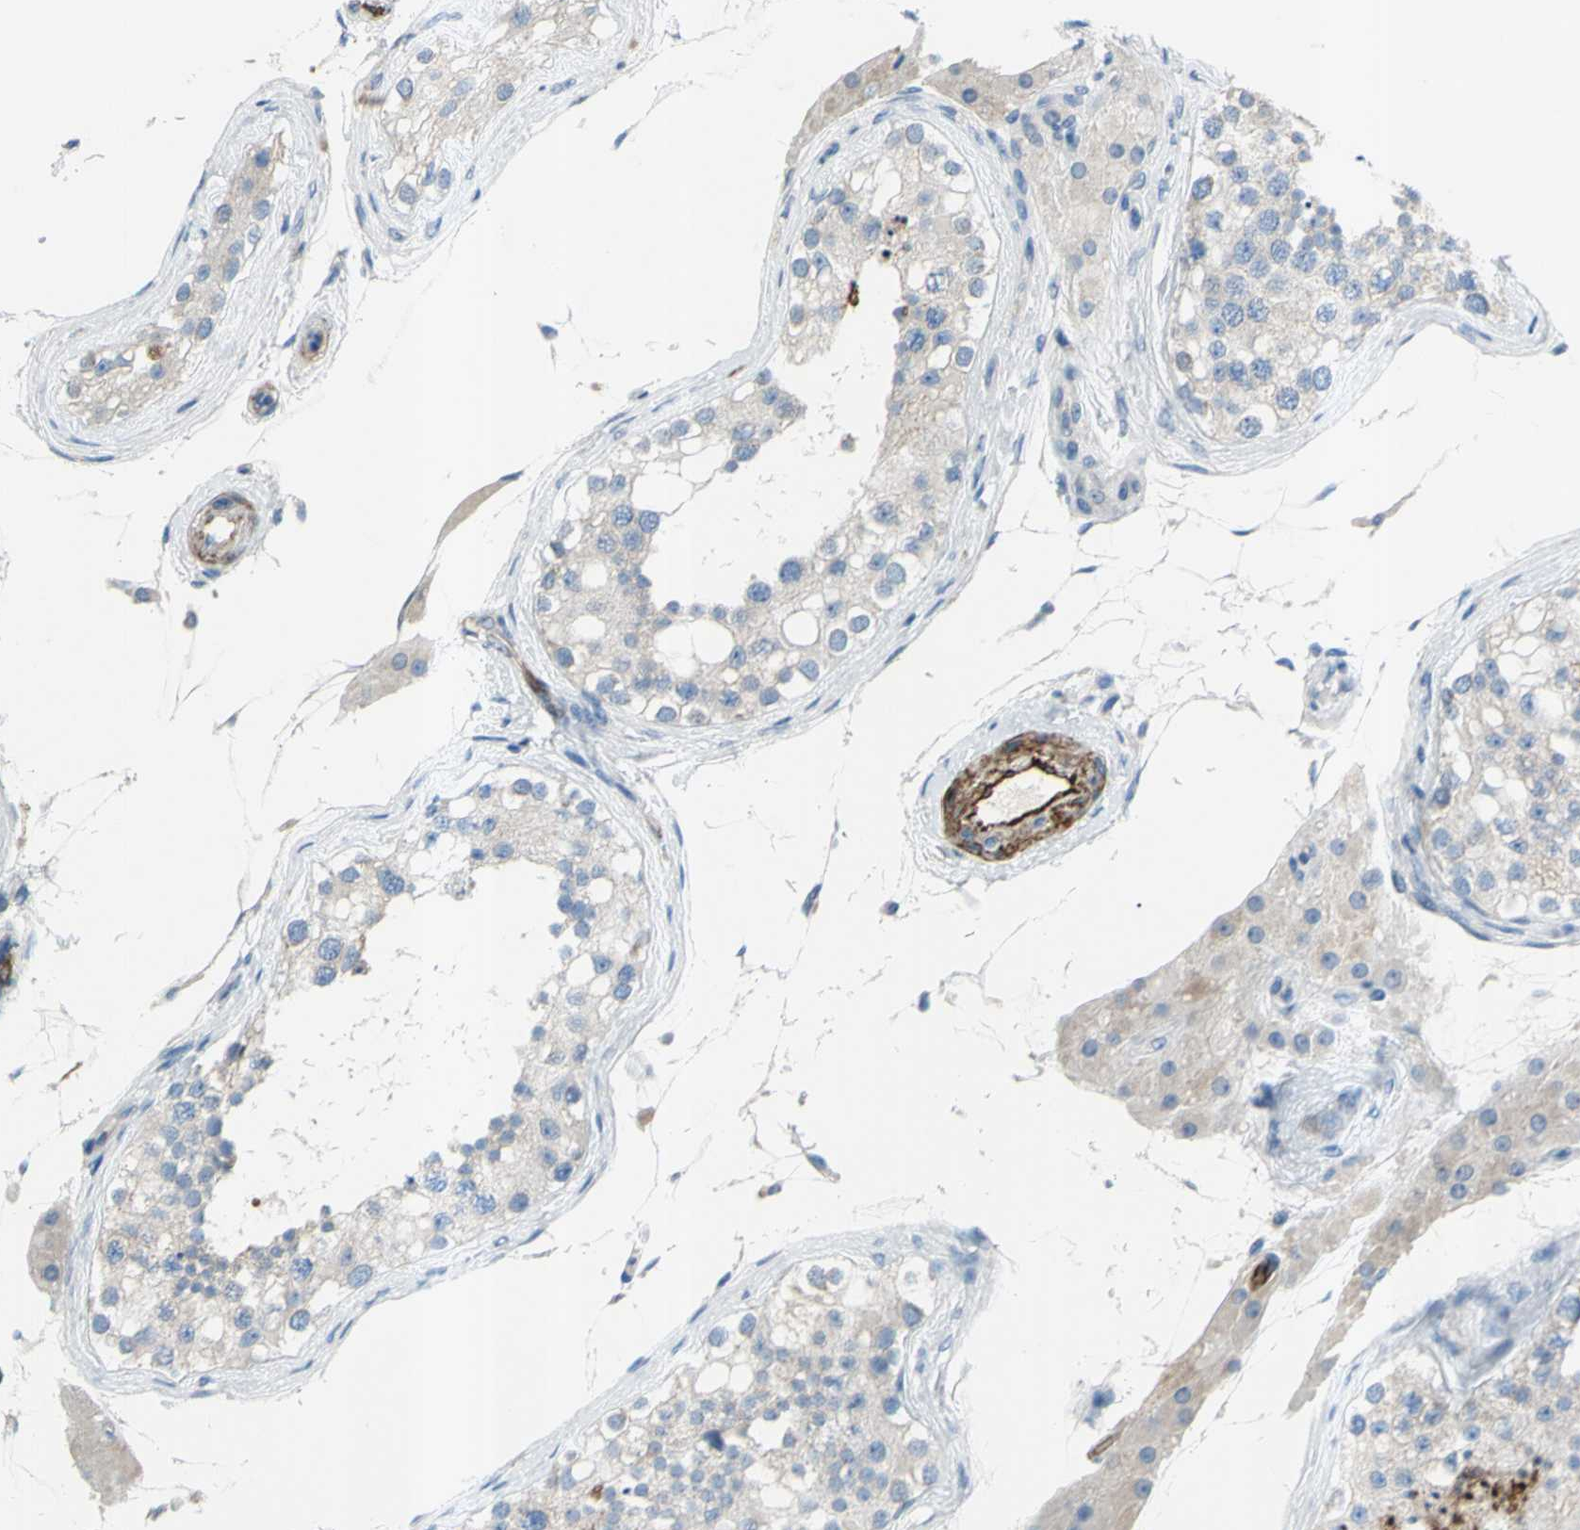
{"staining": {"intensity": "weak", "quantity": "25%-75%", "location": "cytoplasmic/membranous"}, "tissue": "testis", "cell_type": "Cells in seminiferous ducts", "image_type": "normal", "snomed": [{"axis": "morphology", "description": "Normal tissue, NOS"}, {"axis": "topography", "description": "Testis"}], "caption": "Immunohistochemical staining of benign human testis demonstrates low levels of weak cytoplasmic/membranous expression in approximately 25%-75% of cells in seminiferous ducts. Ihc stains the protein of interest in brown and the nuclei are stained blue.", "gene": "PRRG2", "patient": {"sex": "male", "age": 68}}